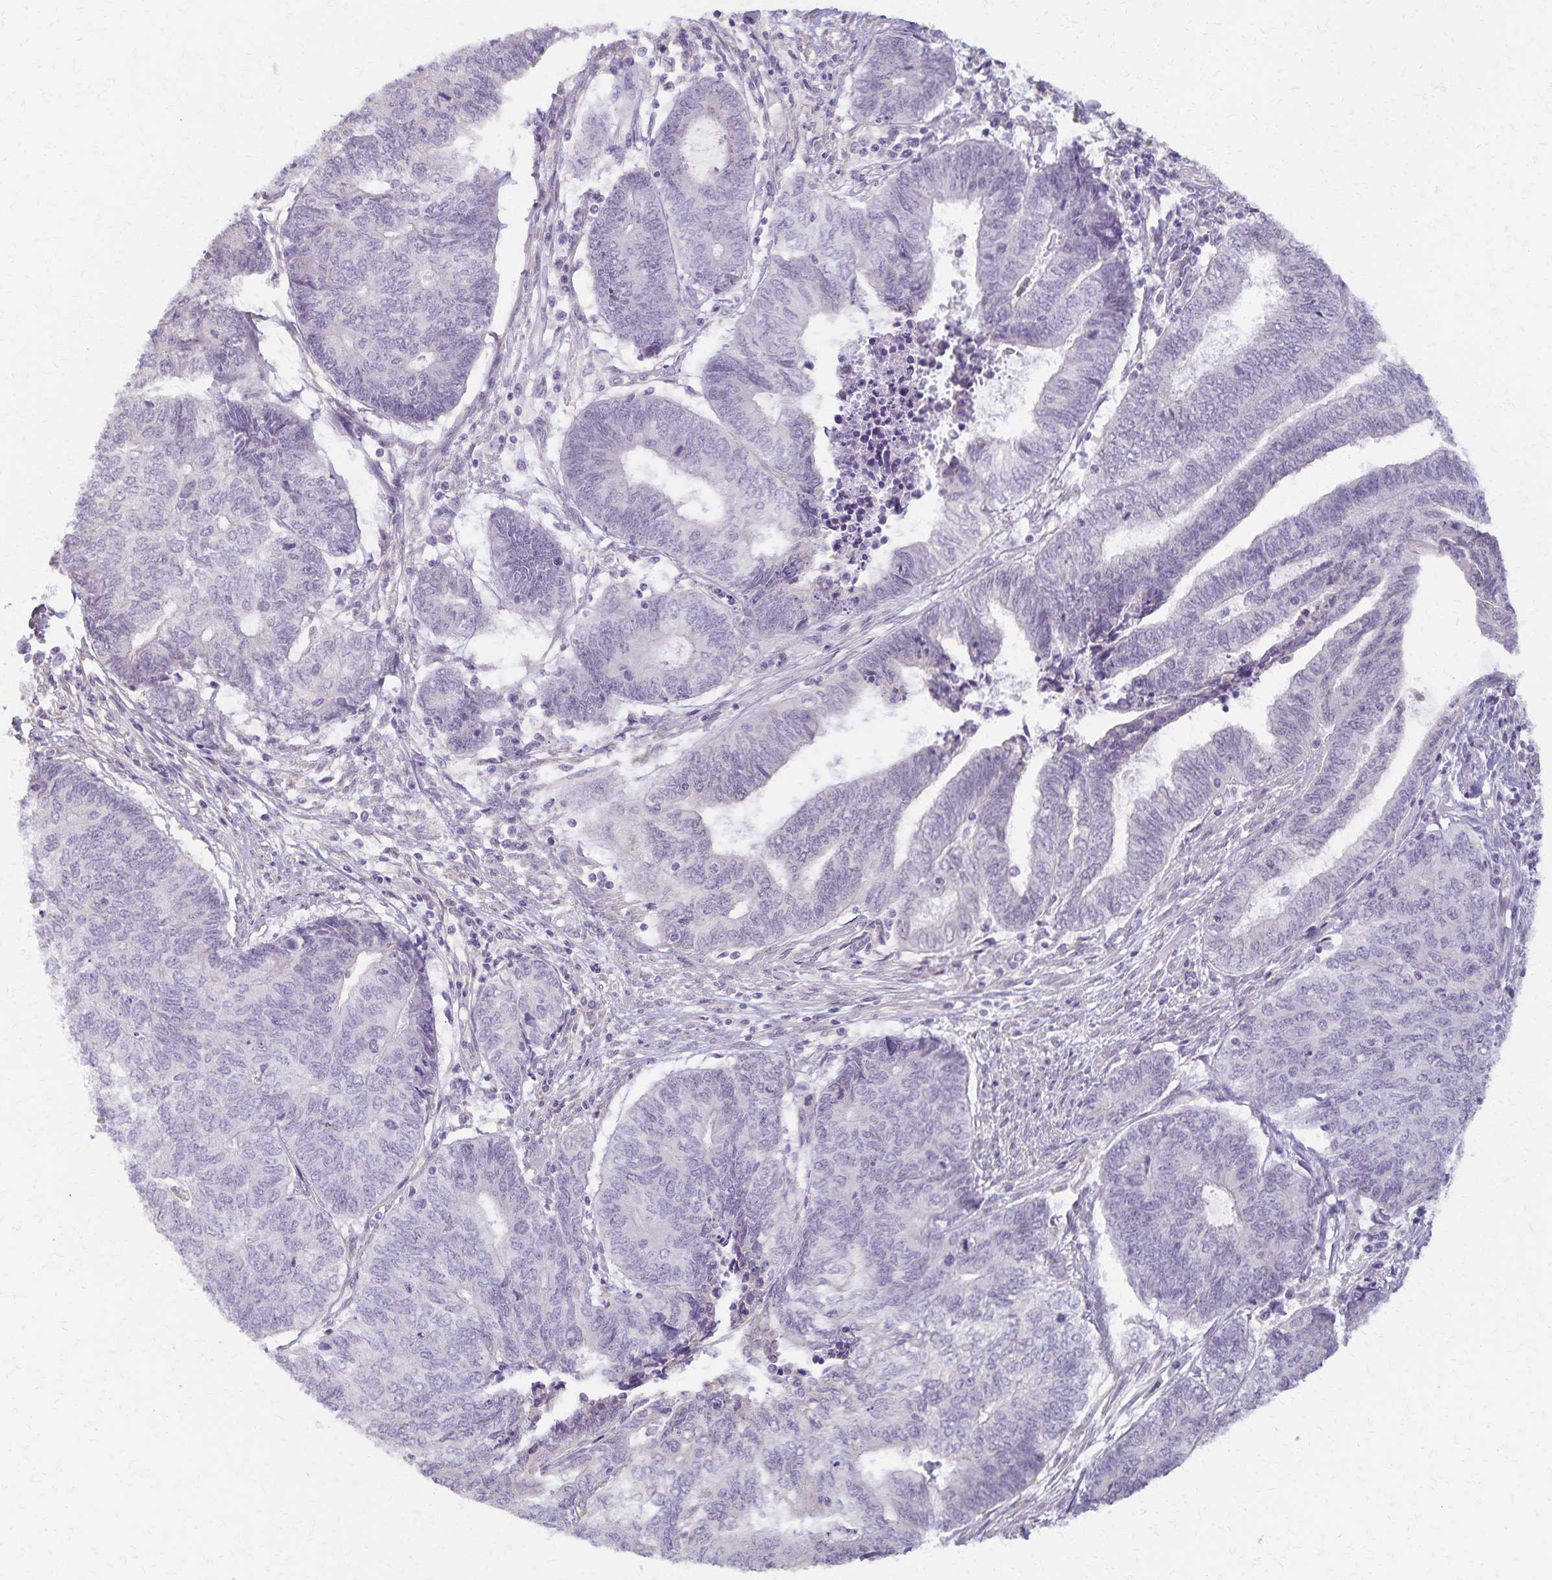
{"staining": {"intensity": "negative", "quantity": "none", "location": "none"}, "tissue": "endometrial cancer", "cell_type": "Tumor cells", "image_type": "cancer", "snomed": [{"axis": "morphology", "description": "Adenocarcinoma, NOS"}, {"axis": "topography", "description": "Uterus"}, {"axis": "topography", "description": "Endometrium"}], "caption": "IHC of endometrial adenocarcinoma demonstrates no positivity in tumor cells.", "gene": "KISS1", "patient": {"sex": "female", "age": 70}}